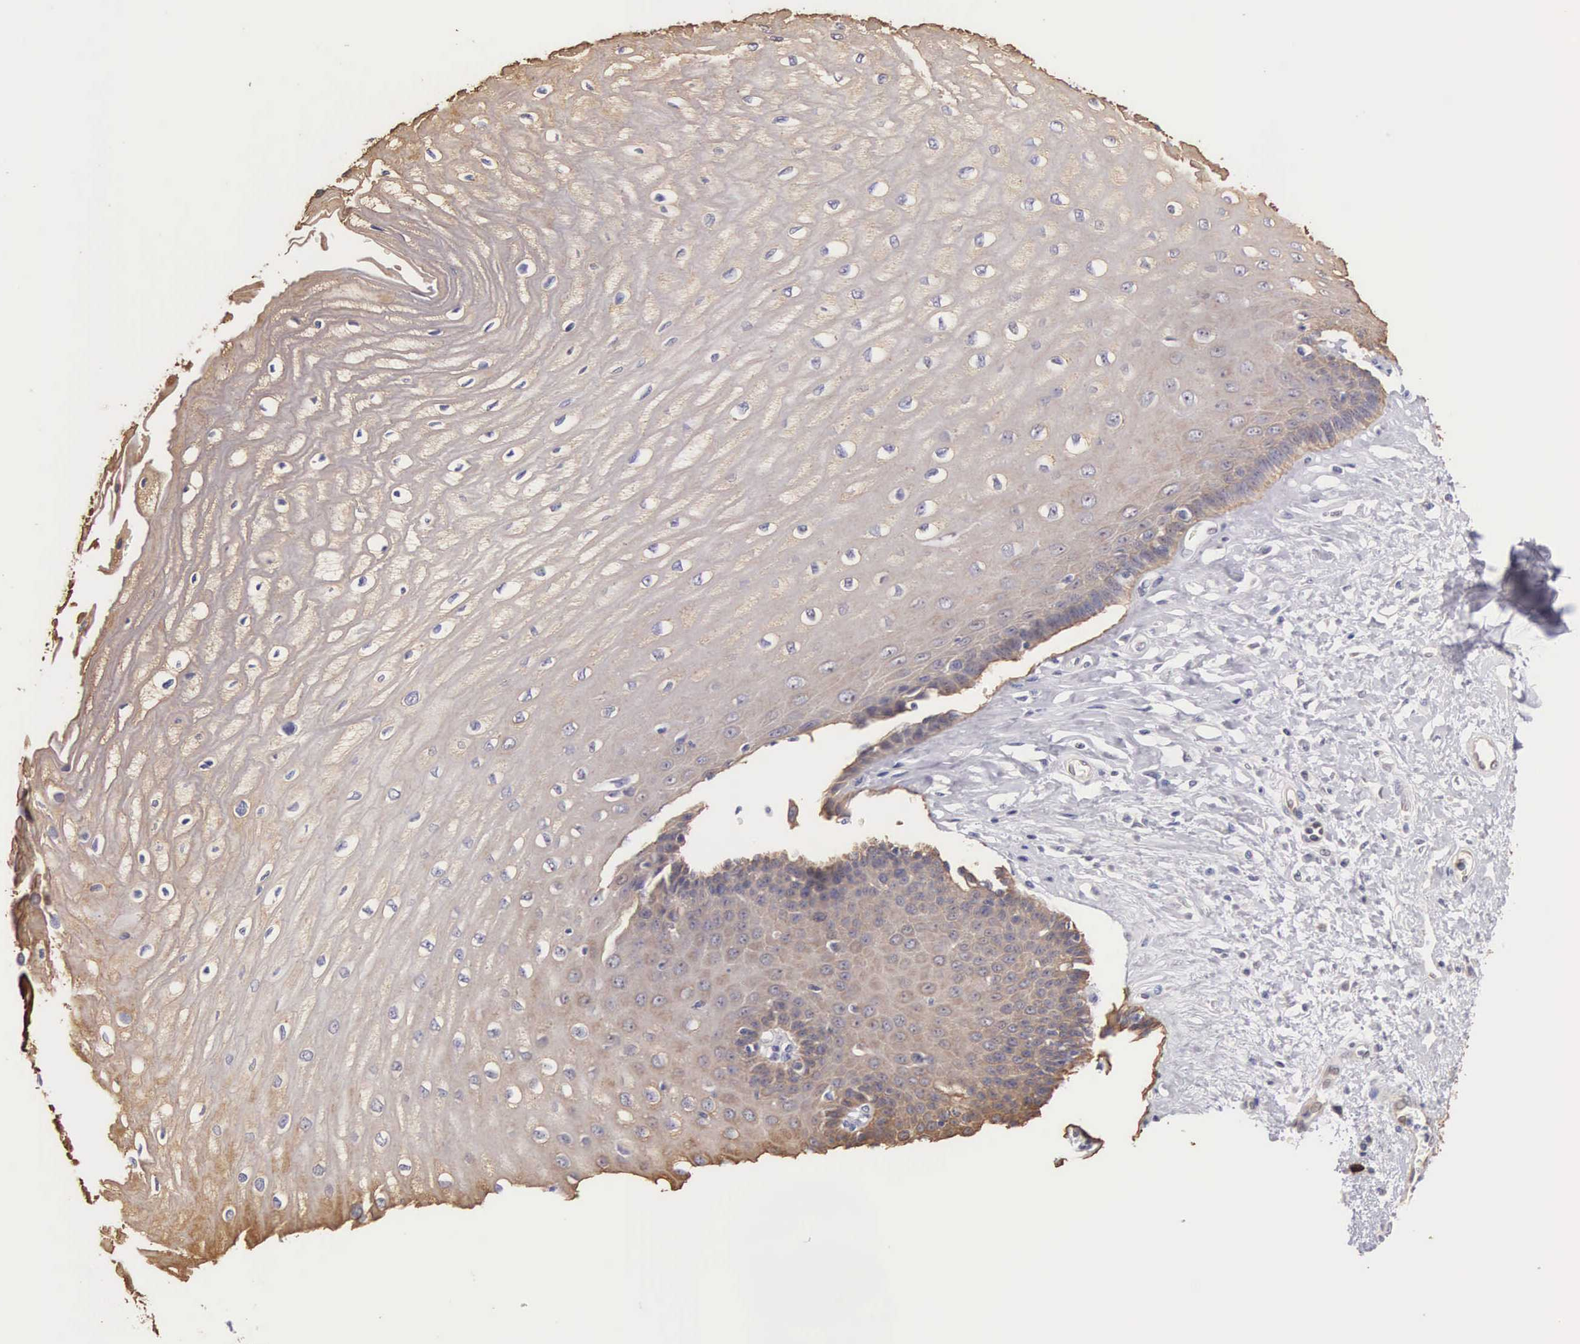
{"staining": {"intensity": "weak", "quantity": ">75%", "location": "cytoplasmic/membranous"}, "tissue": "esophagus", "cell_type": "Squamous epithelial cells", "image_type": "normal", "snomed": [{"axis": "morphology", "description": "Normal tissue, NOS"}, {"axis": "topography", "description": "Esophagus"}], "caption": "Weak cytoplasmic/membranous protein expression is identified in about >75% of squamous epithelial cells in esophagus. (brown staining indicates protein expression, while blue staining denotes nuclei).", "gene": "PIR", "patient": {"sex": "male", "age": 65}}